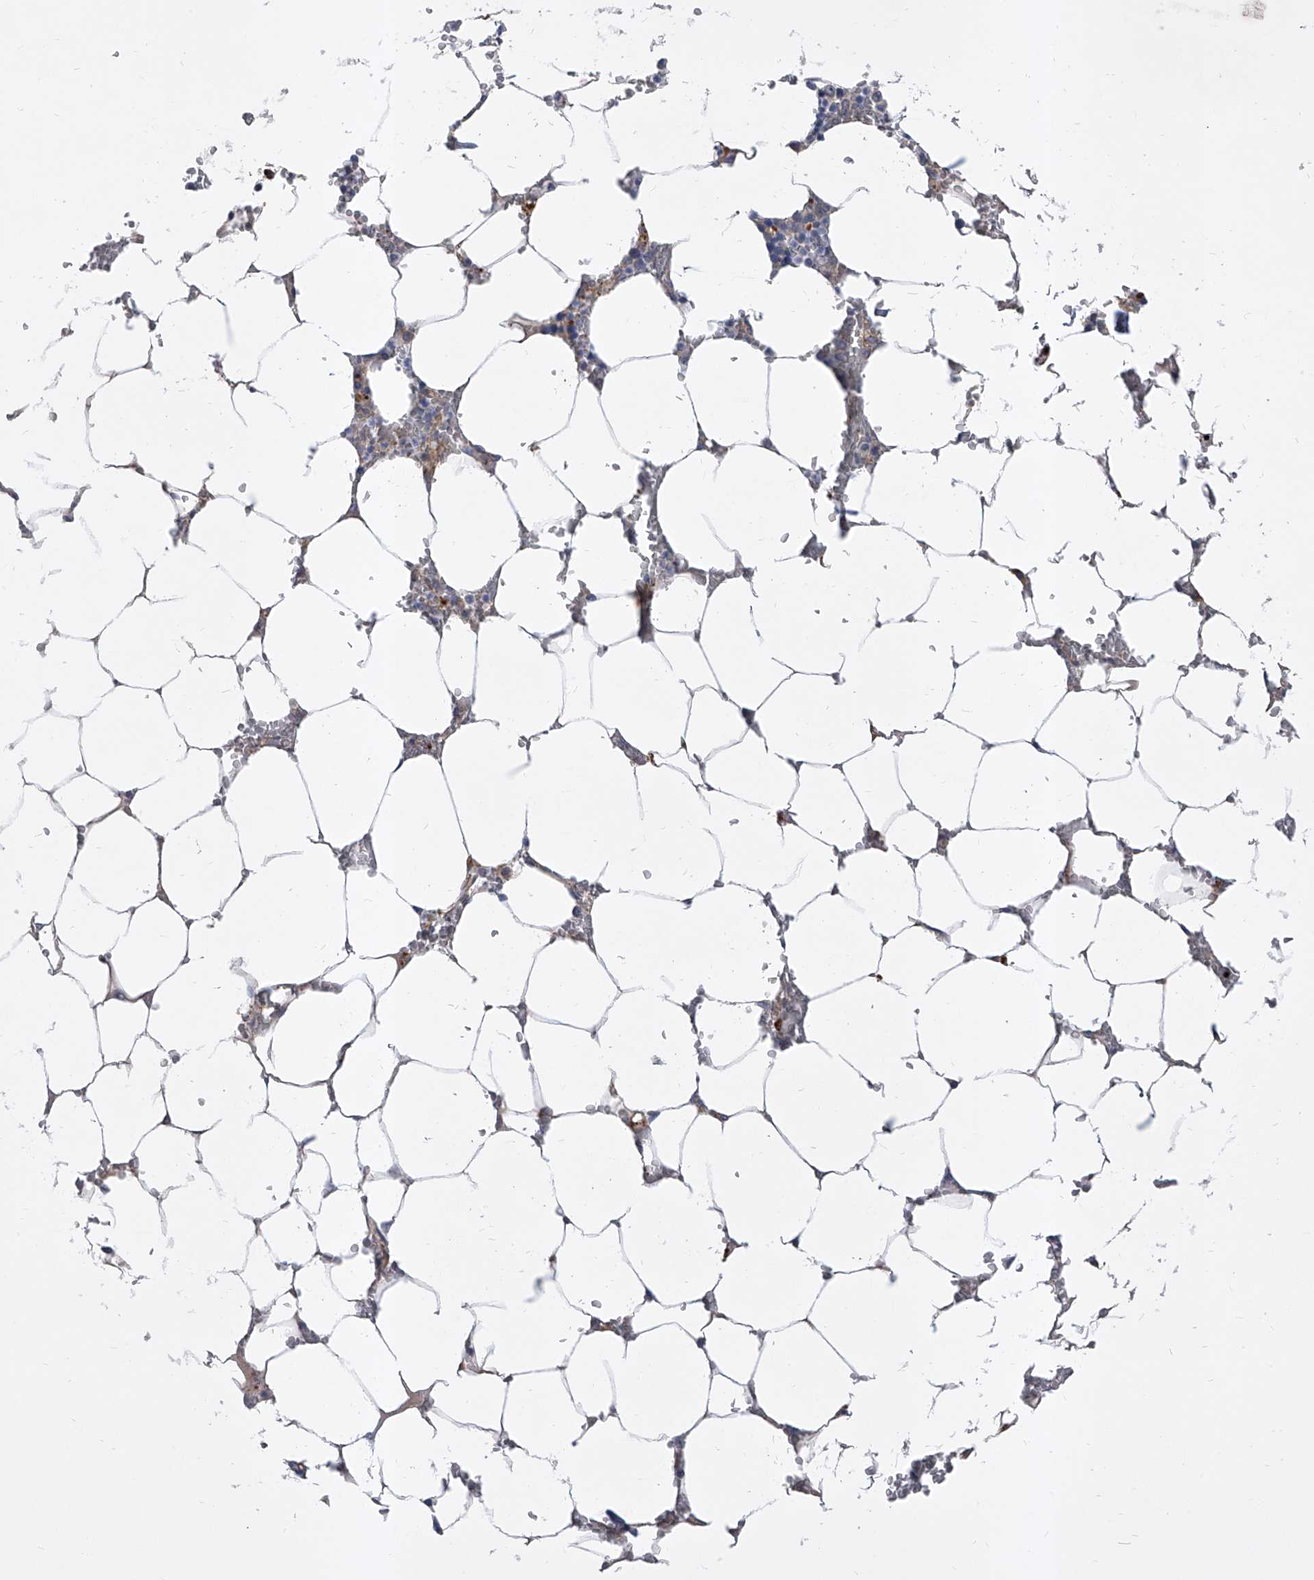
{"staining": {"intensity": "strong", "quantity": "<25%", "location": "cytoplasmic/membranous"}, "tissue": "bone marrow", "cell_type": "Hematopoietic cells", "image_type": "normal", "snomed": [{"axis": "morphology", "description": "Normal tissue, NOS"}, {"axis": "topography", "description": "Bone marrow"}], "caption": "The photomicrograph shows staining of benign bone marrow, revealing strong cytoplasmic/membranous protein expression (brown color) within hematopoietic cells.", "gene": "ENSG00000250424", "patient": {"sex": "male", "age": 70}}